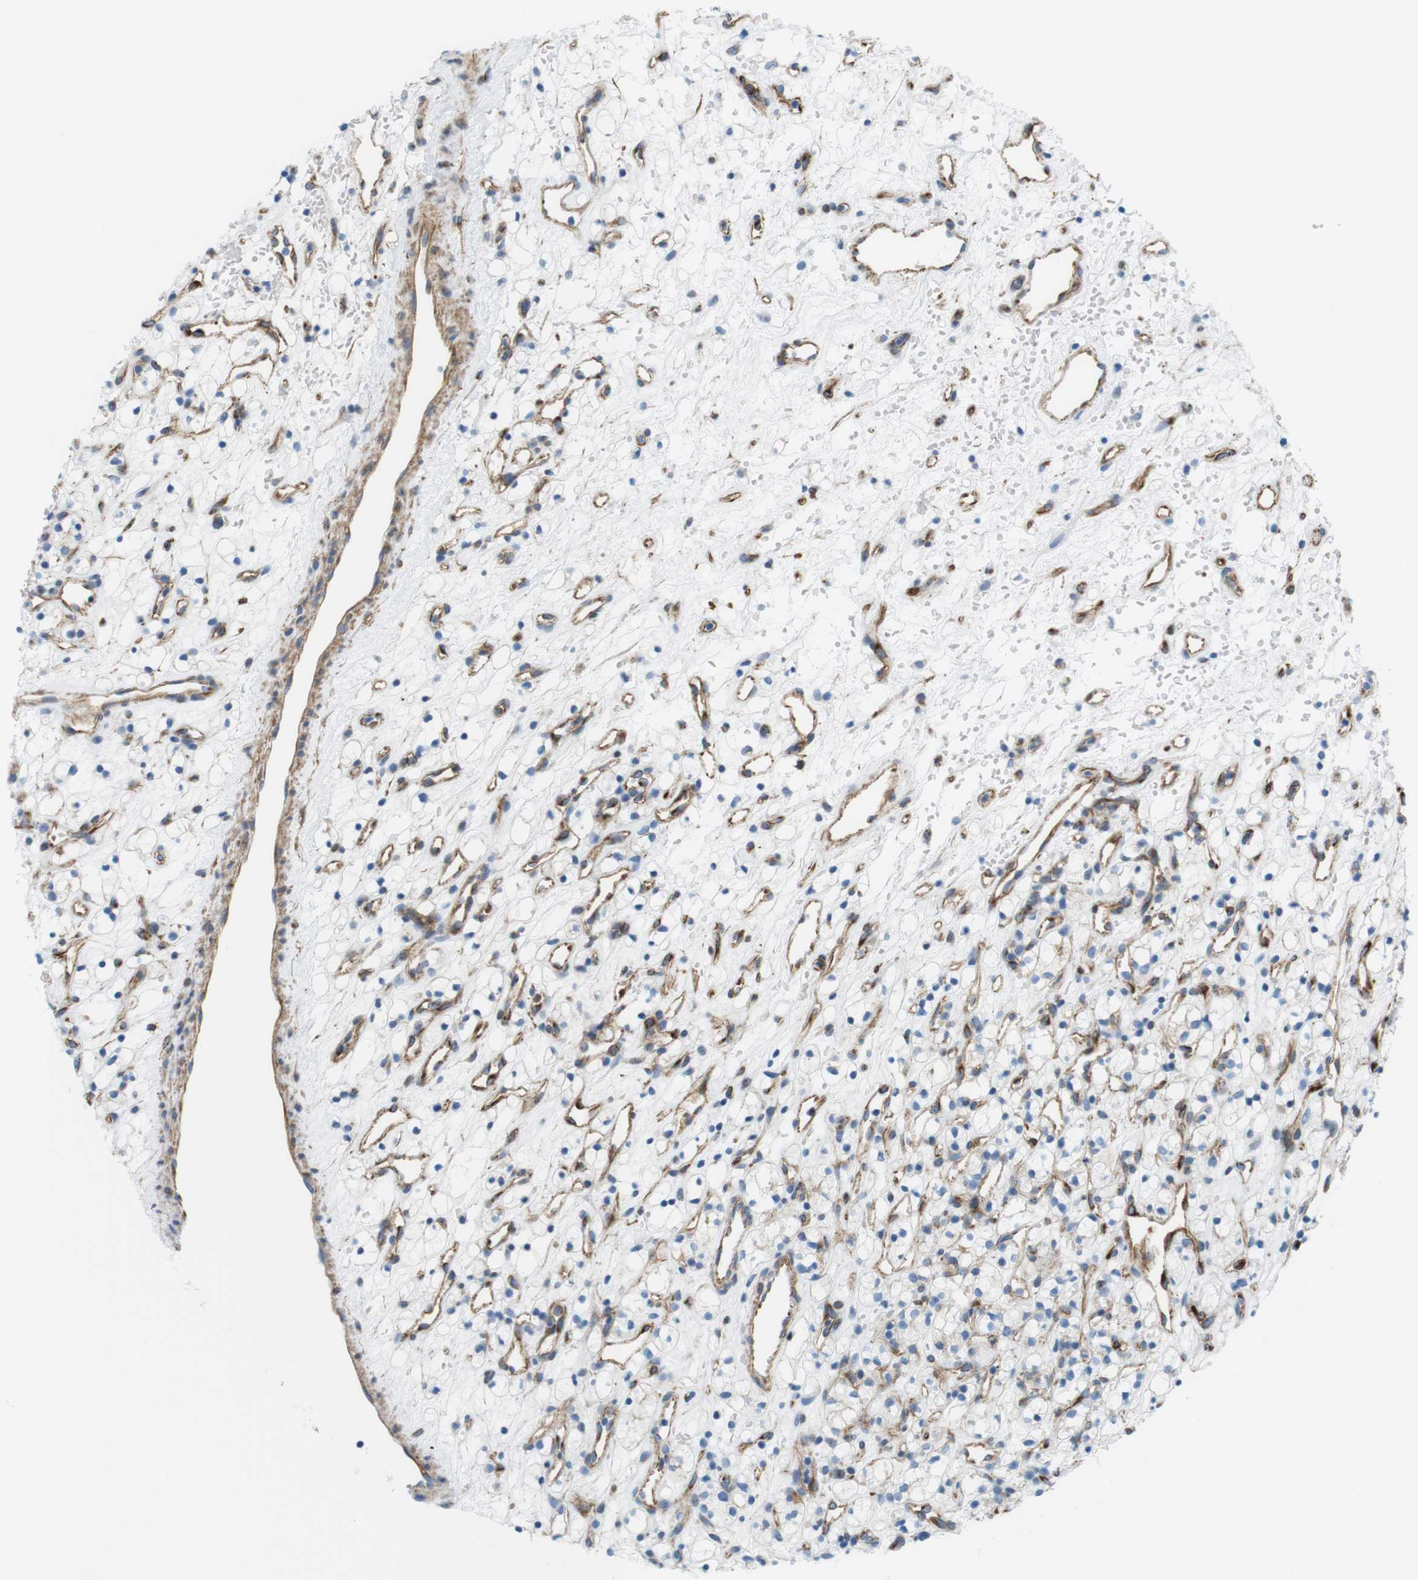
{"staining": {"intensity": "negative", "quantity": "none", "location": "none"}, "tissue": "renal cancer", "cell_type": "Tumor cells", "image_type": "cancer", "snomed": [{"axis": "morphology", "description": "Adenocarcinoma, NOS"}, {"axis": "topography", "description": "Kidney"}], "caption": "Tumor cells show no significant expression in adenocarcinoma (renal).", "gene": "MYH9", "patient": {"sex": "female", "age": 60}}